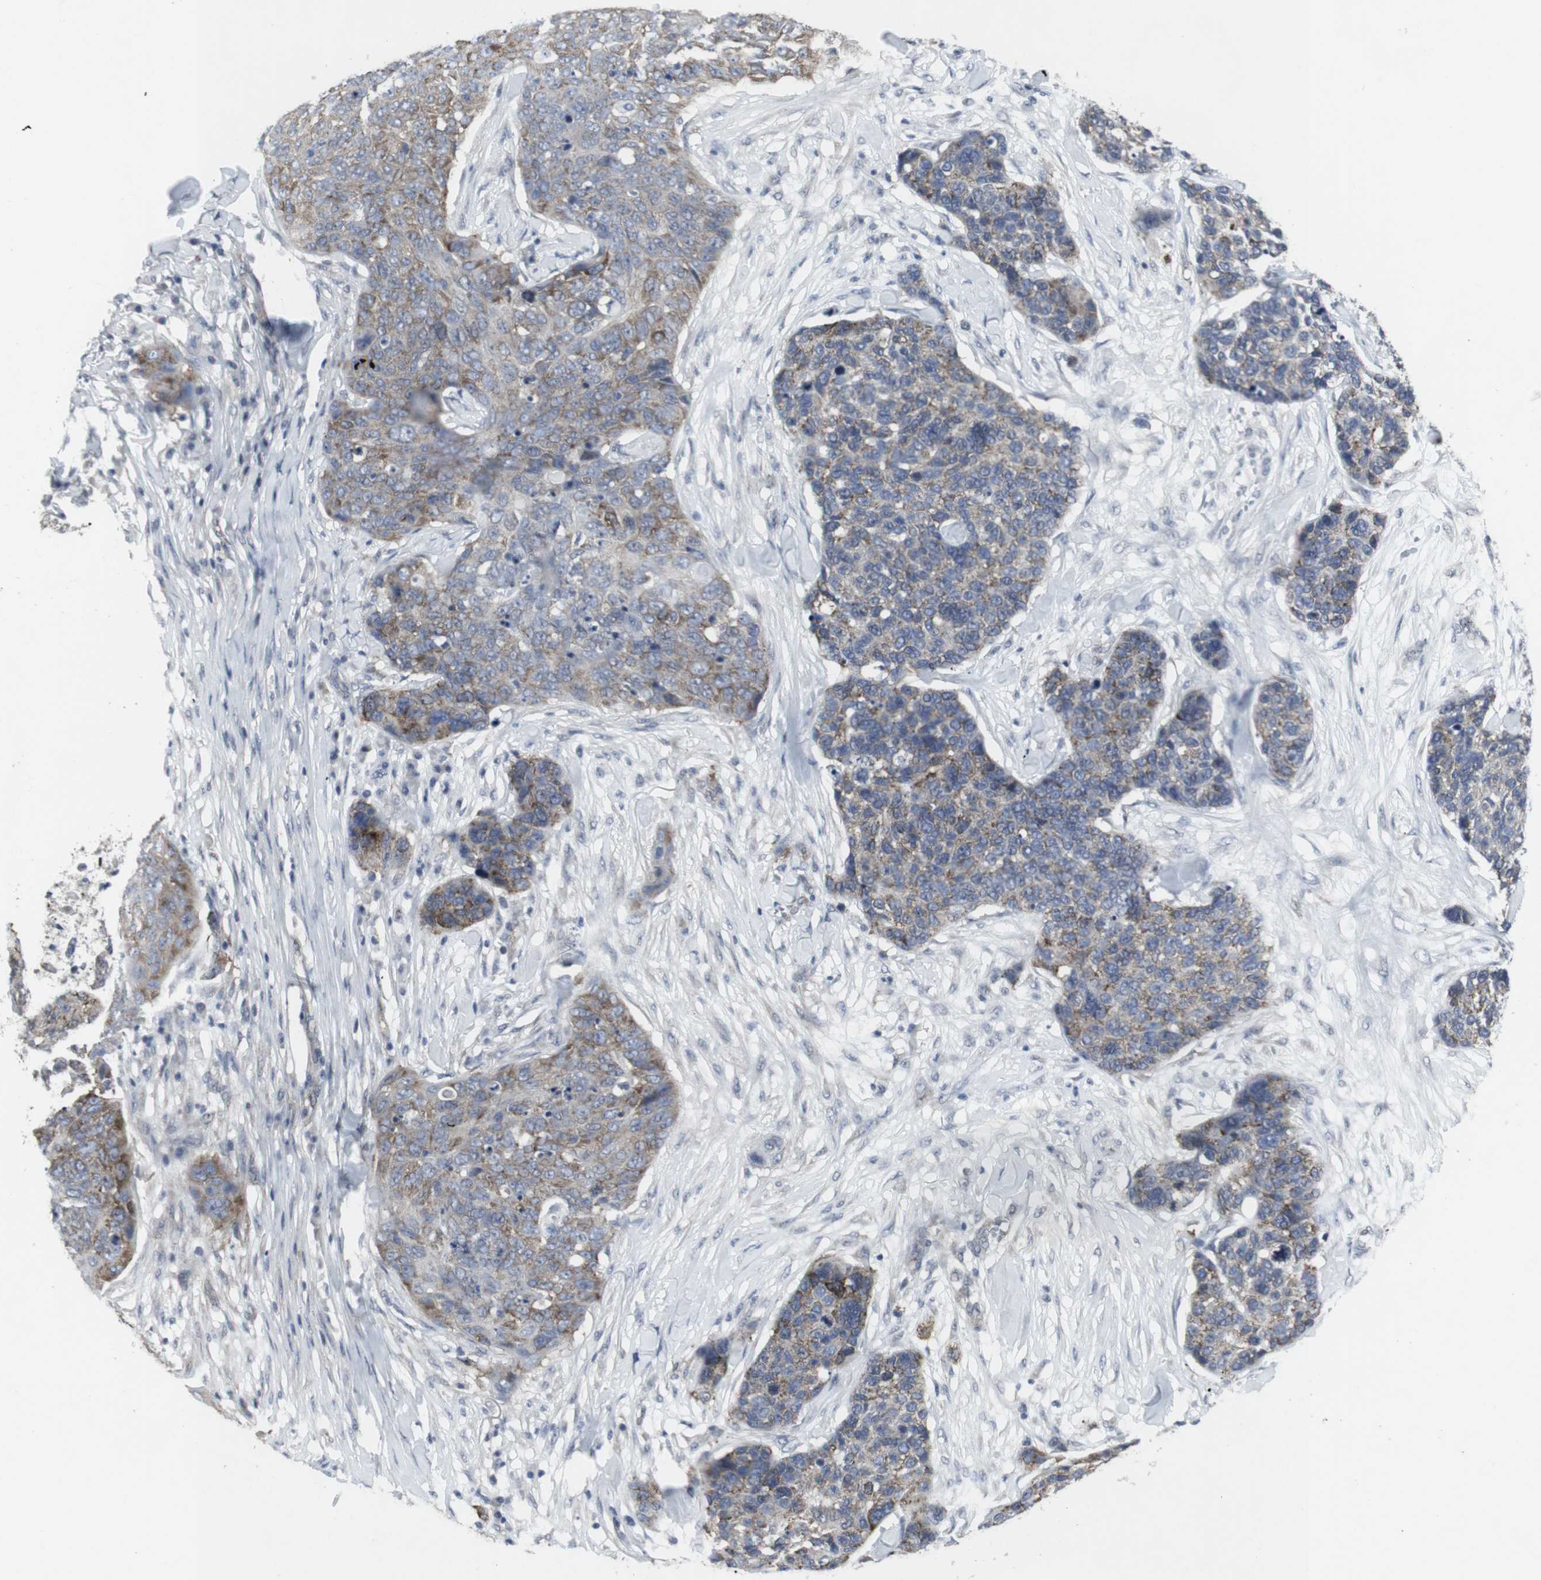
{"staining": {"intensity": "moderate", "quantity": ">75%", "location": "cytoplasmic/membranous"}, "tissue": "skin cancer", "cell_type": "Tumor cells", "image_type": "cancer", "snomed": [{"axis": "morphology", "description": "Squamous cell carcinoma in situ, NOS"}, {"axis": "morphology", "description": "Squamous cell carcinoma, NOS"}, {"axis": "topography", "description": "Skin"}], "caption": "Skin cancer stained with a protein marker exhibits moderate staining in tumor cells.", "gene": "GEMIN2", "patient": {"sex": "male", "age": 93}}